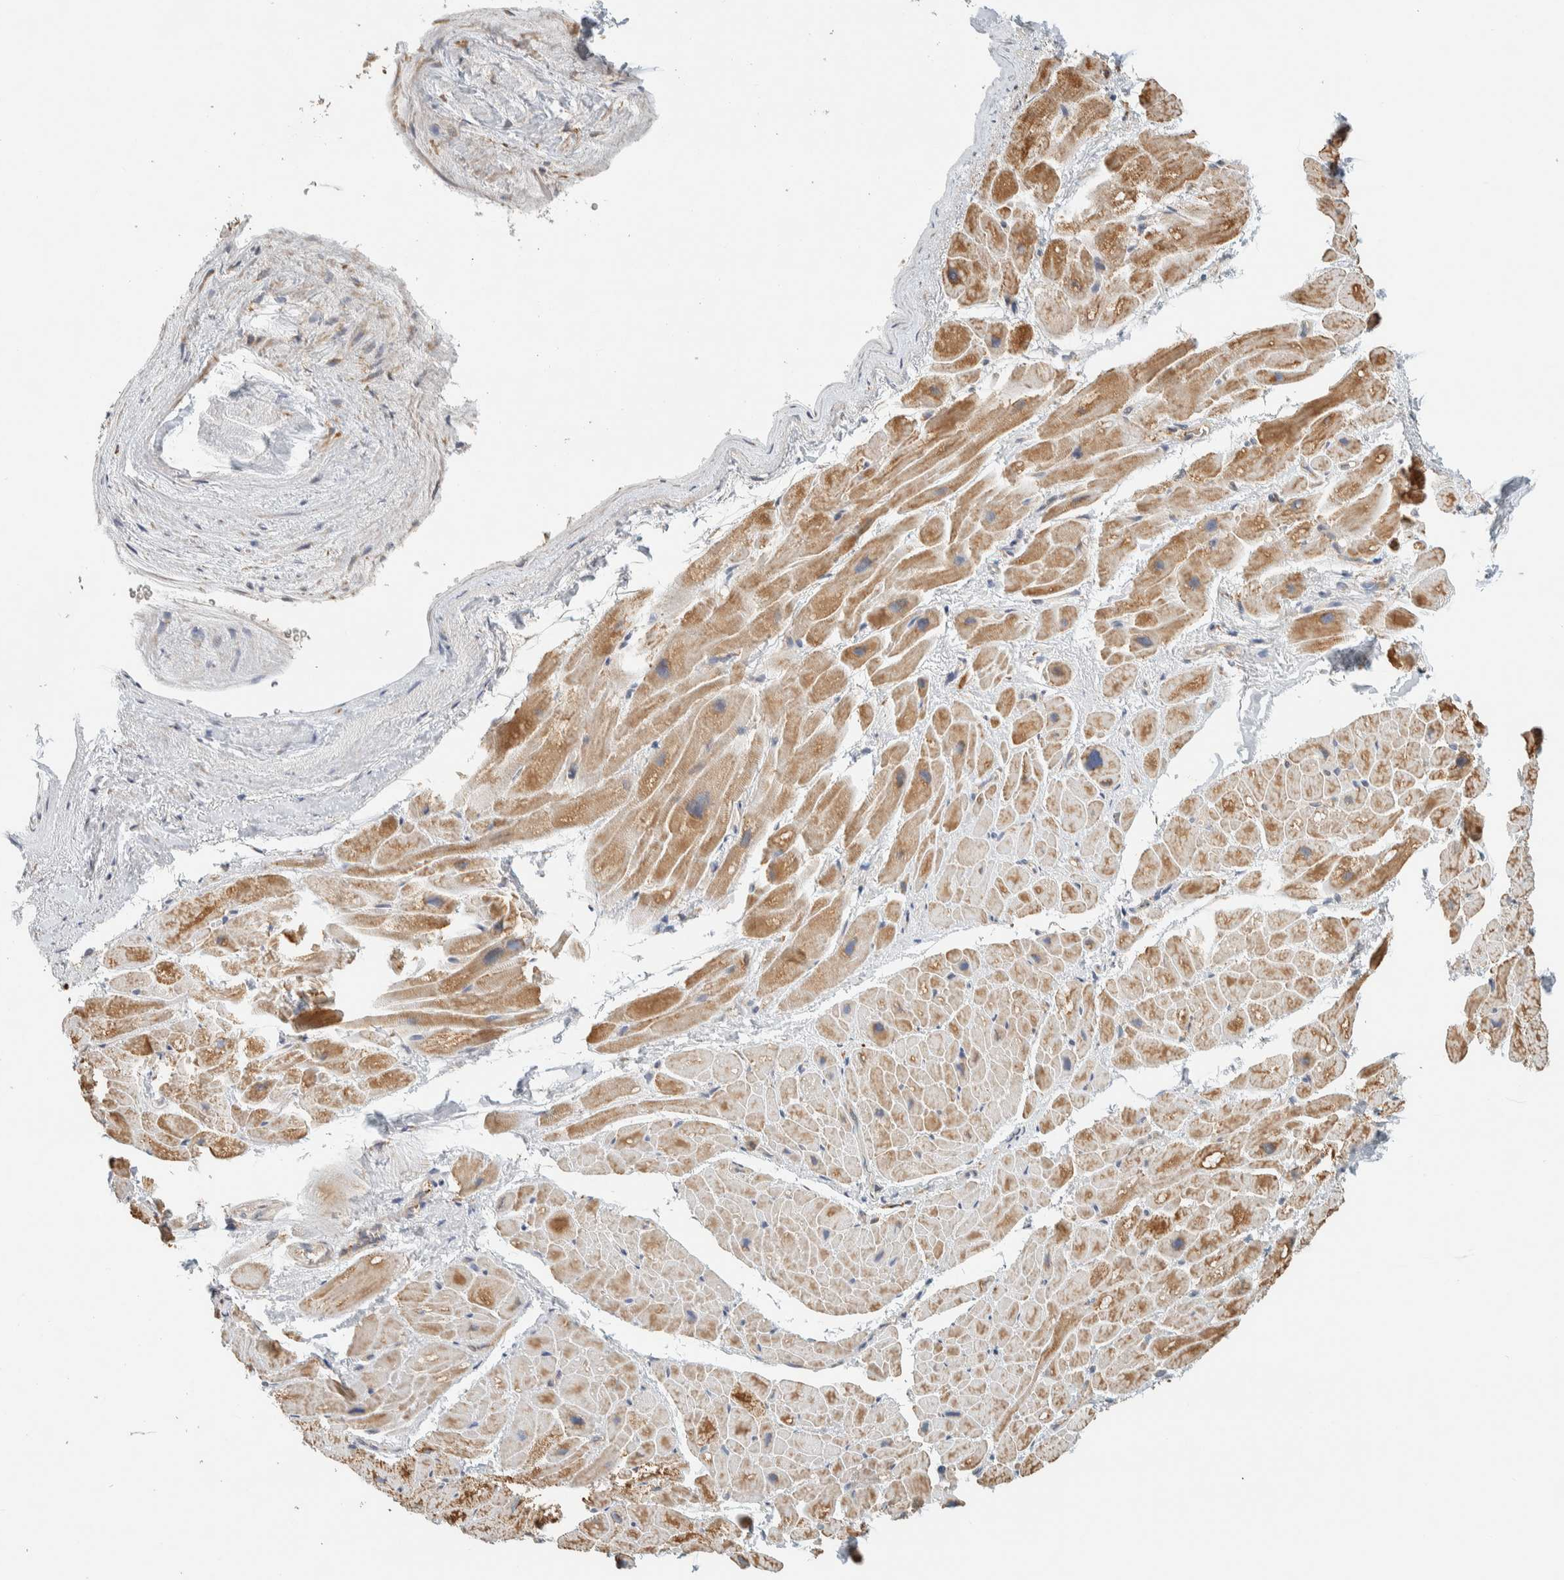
{"staining": {"intensity": "moderate", "quantity": ">75%", "location": "cytoplasmic/membranous"}, "tissue": "heart muscle", "cell_type": "Cardiomyocytes", "image_type": "normal", "snomed": [{"axis": "morphology", "description": "Normal tissue, NOS"}, {"axis": "topography", "description": "Heart"}], "caption": "Immunohistochemical staining of benign heart muscle exhibits moderate cytoplasmic/membranous protein staining in approximately >75% of cardiomyocytes.", "gene": "RAB11FIP1", "patient": {"sex": "male", "age": 49}}